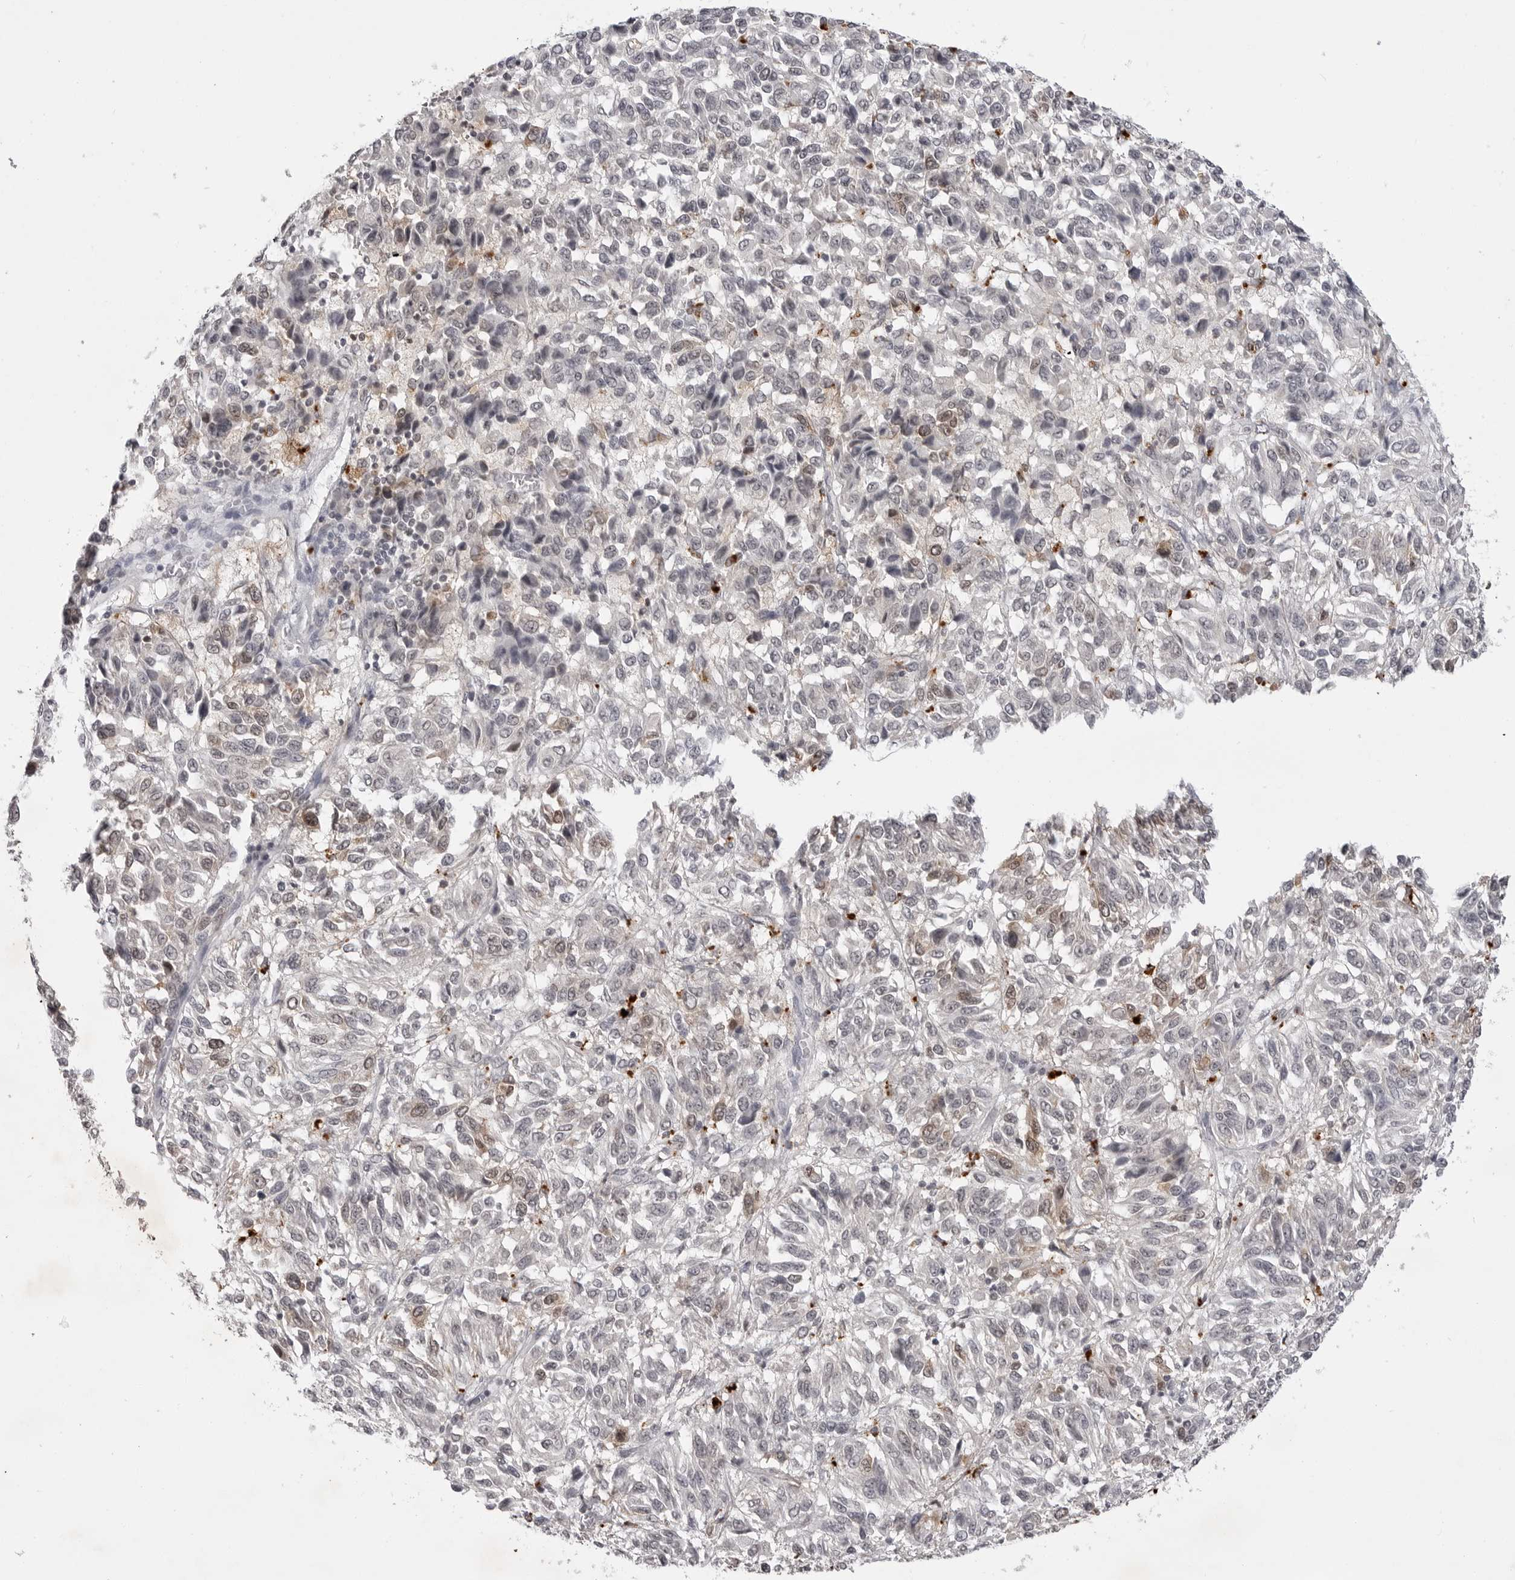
{"staining": {"intensity": "weak", "quantity": "<25%", "location": "cytoplasmic/membranous"}, "tissue": "melanoma", "cell_type": "Tumor cells", "image_type": "cancer", "snomed": [{"axis": "morphology", "description": "Malignant melanoma, Metastatic site"}, {"axis": "topography", "description": "Lung"}], "caption": "Image shows no significant protein staining in tumor cells of melanoma. Nuclei are stained in blue.", "gene": "RRM1", "patient": {"sex": "male", "age": 64}}